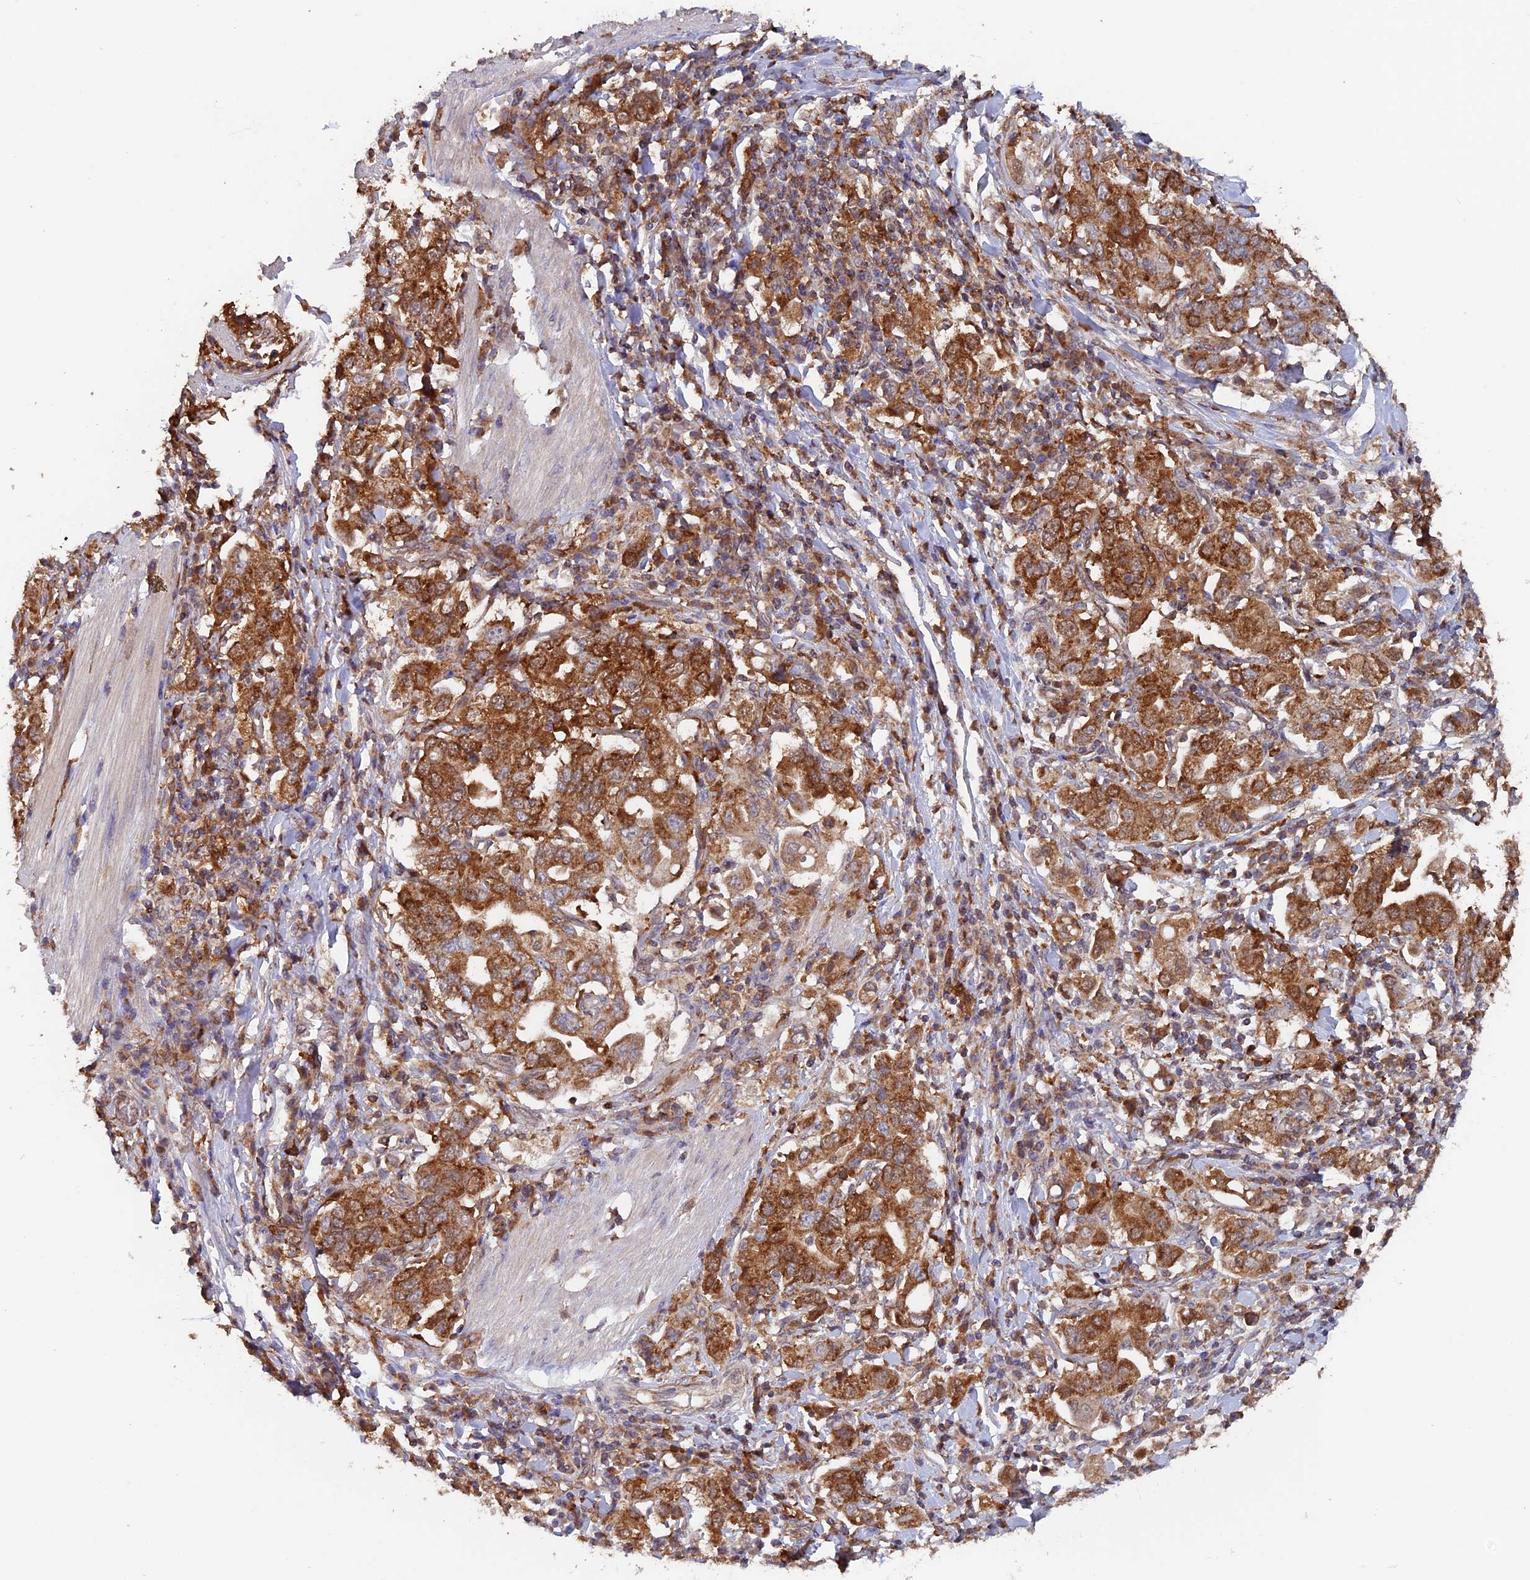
{"staining": {"intensity": "moderate", "quantity": ">75%", "location": "cytoplasmic/membranous"}, "tissue": "stomach cancer", "cell_type": "Tumor cells", "image_type": "cancer", "snomed": [{"axis": "morphology", "description": "Adenocarcinoma, NOS"}, {"axis": "topography", "description": "Stomach, upper"}], "caption": "DAB immunohistochemical staining of human stomach cancer (adenocarcinoma) demonstrates moderate cytoplasmic/membranous protein positivity in about >75% of tumor cells.", "gene": "DTYMK", "patient": {"sex": "male", "age": 62}}